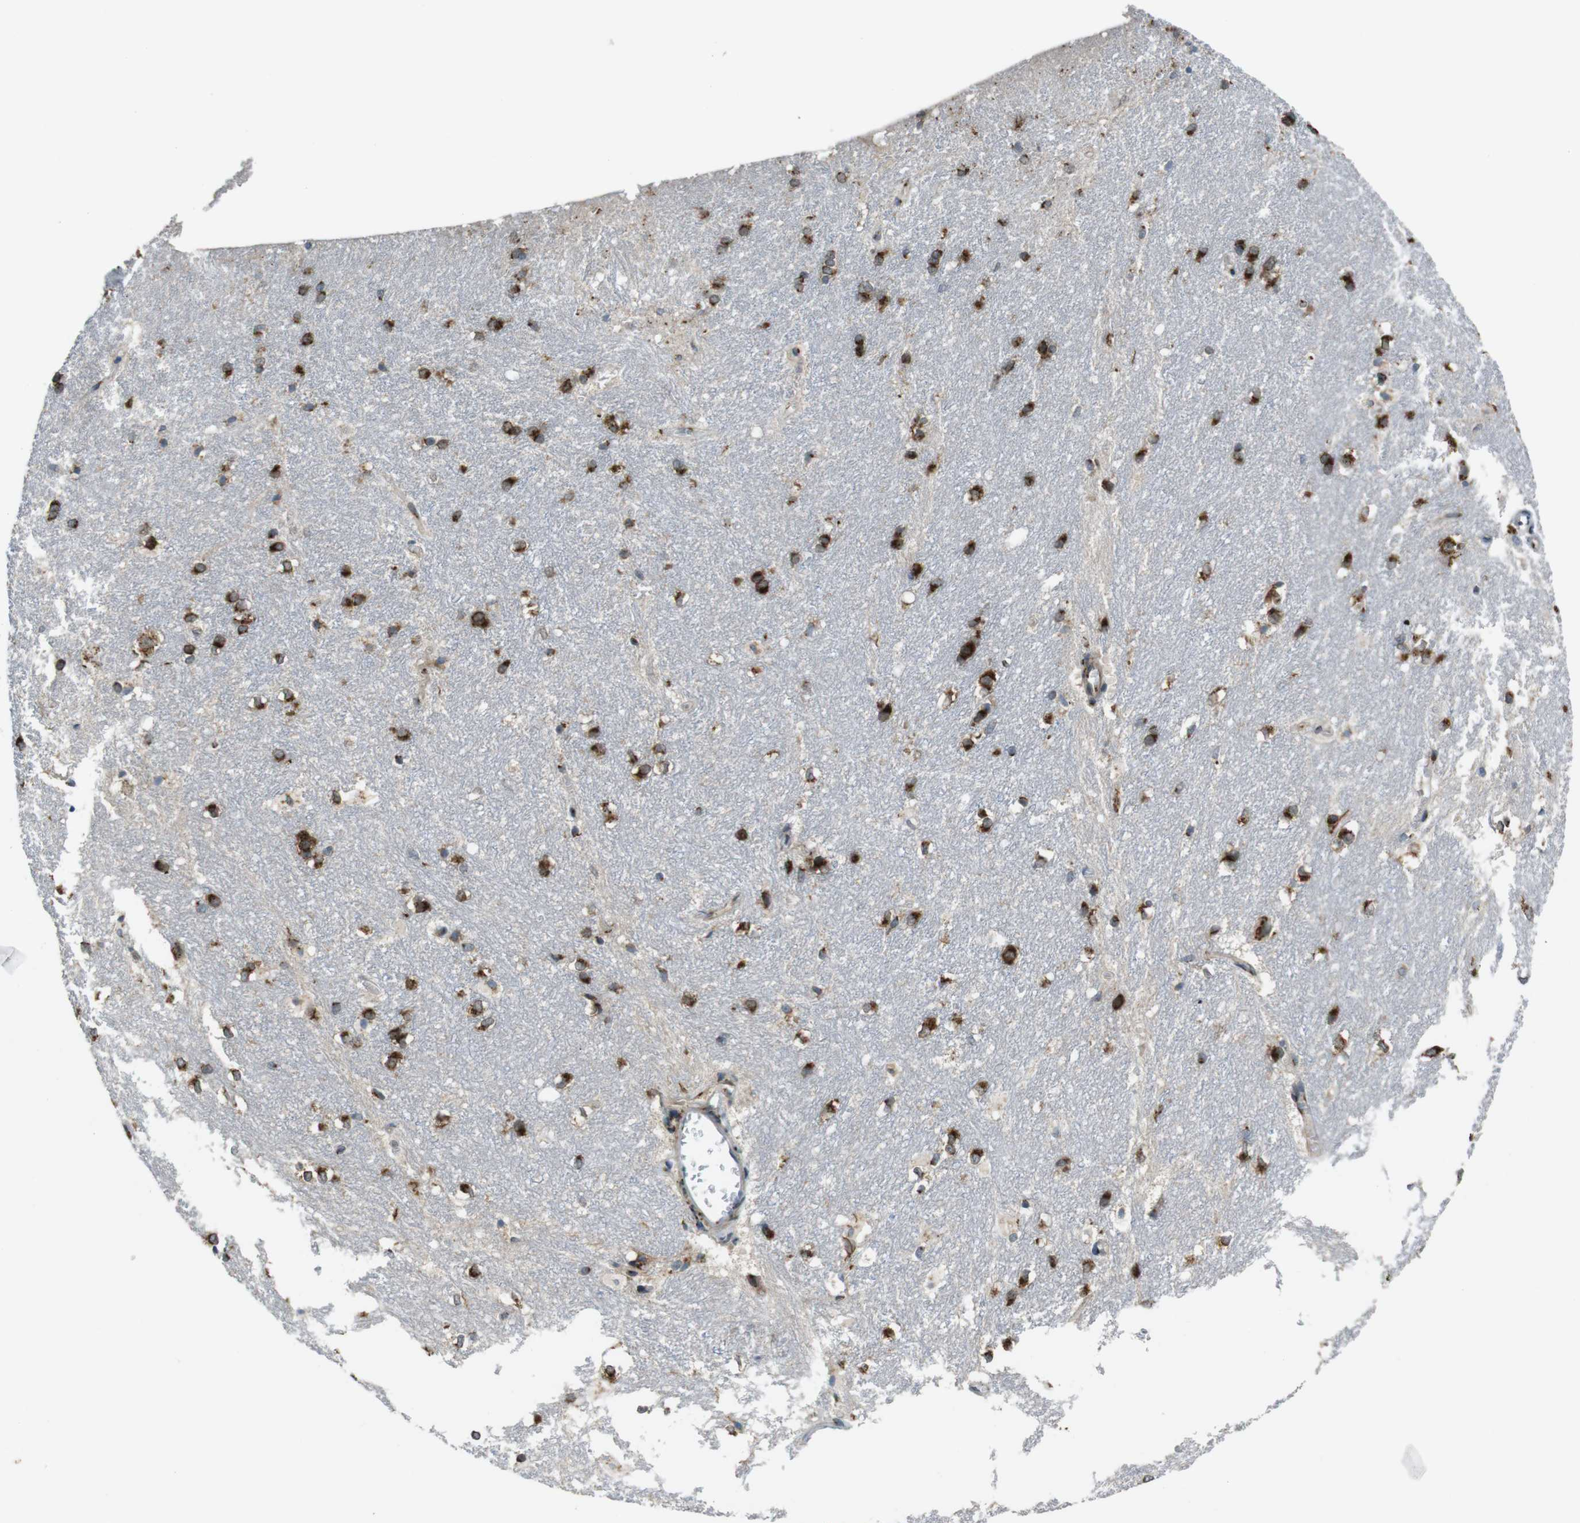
{"staining": {"intensity": "strong", "quantity": ">75%", "location": "cytoplasmic/membranous"}, "tissue": "hippocampus", "cell_type": "Glial cells", "image_type": "normal", "snomed": [{"axis": "morphology", "description": "Normal tissue, NOS"}, {"axis": "topography", "description": "Hippocampus"}], "caption": "The image exhibits immunohistochemical staining of benign hippocampus. There is strong cytoplasmic/membranous staining is appreciated in approximately >75% of glial cells.", "gene": "ZFPL1", "patient": {"sex": "female", "age": 19}}